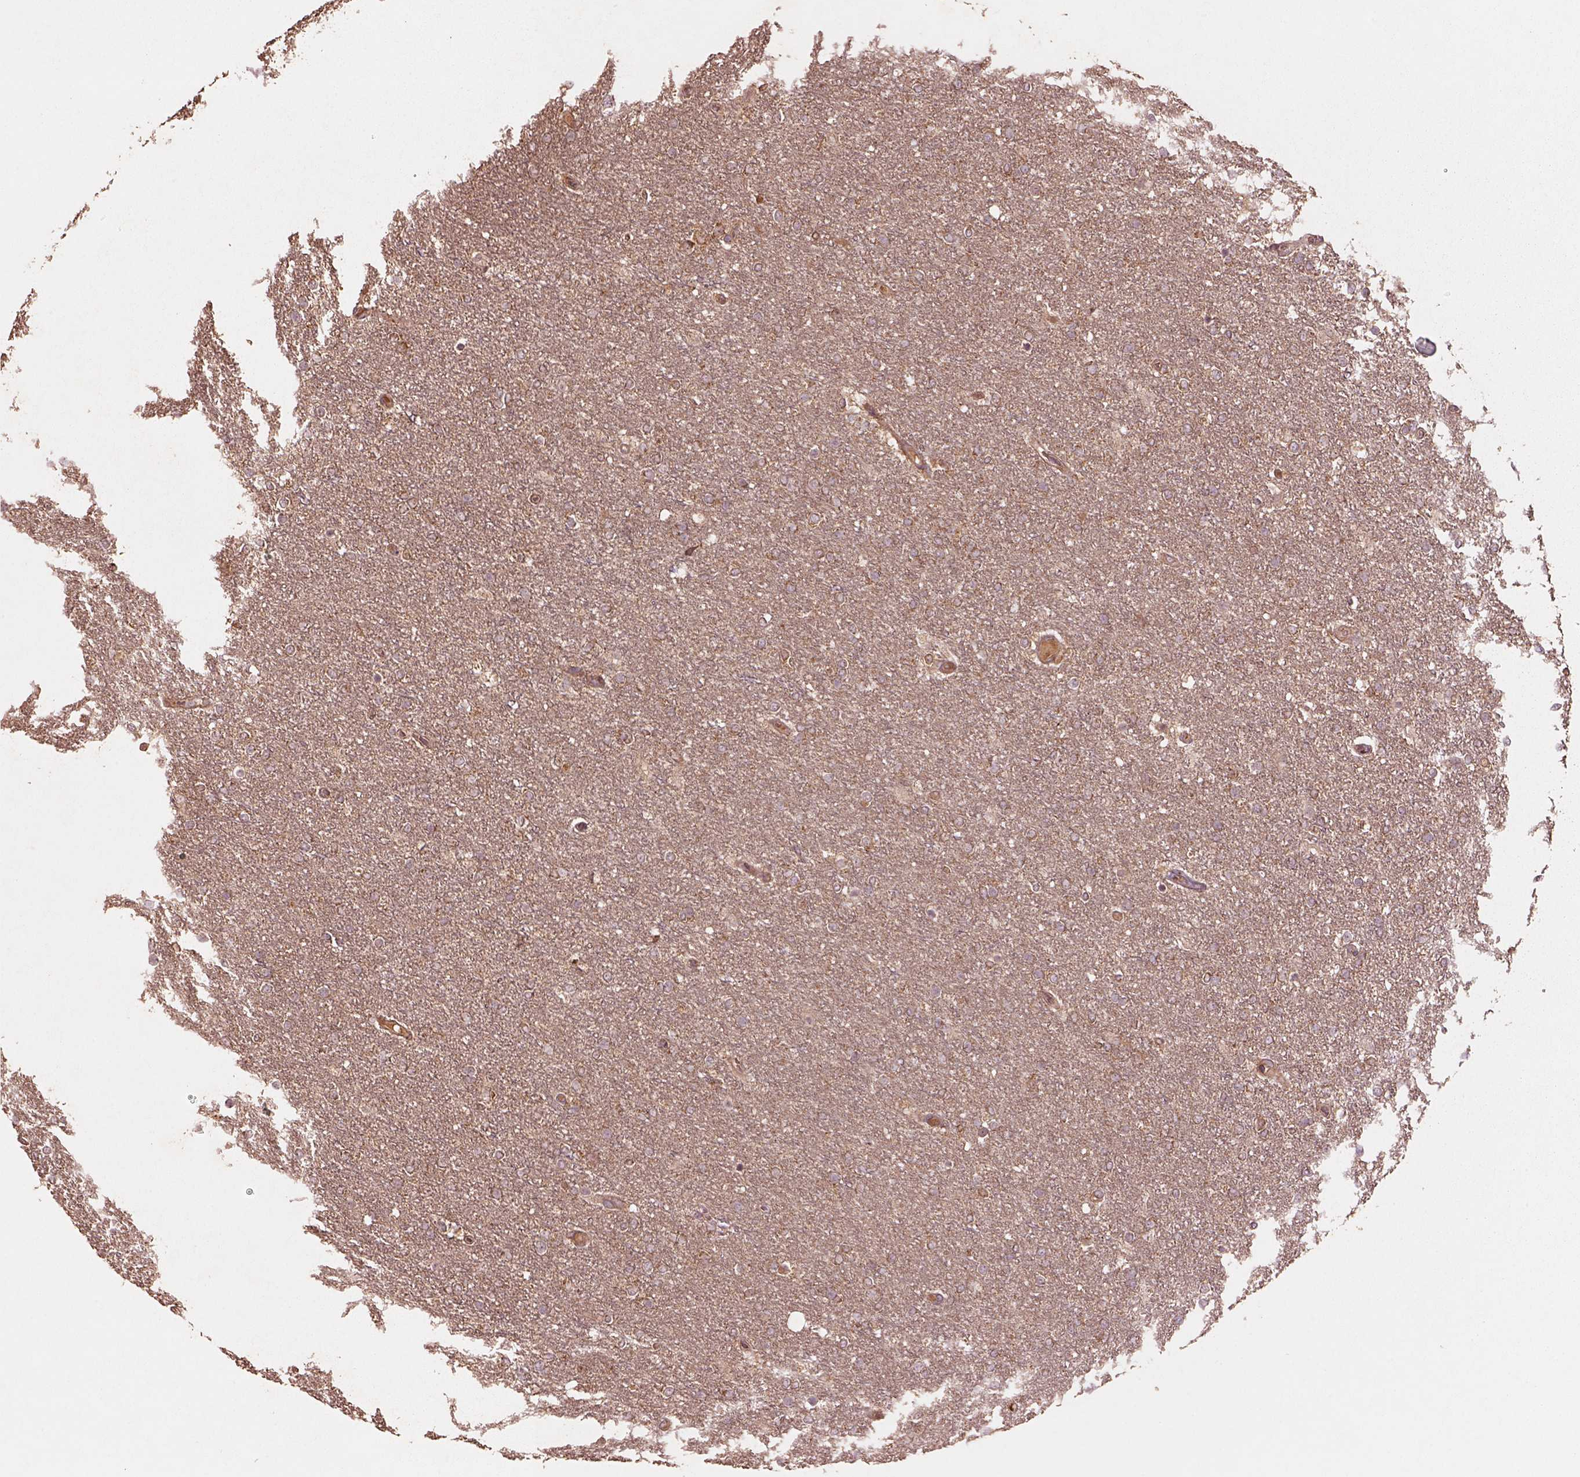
{"staining": {"intensity": "negative", "quantity": "none", "location": "none"}, "tissue": "glioma", "cell_type": "Tumor cells", "image_type": "cancer", "snomed": [{"axis": "morphology", "description": "Glioma, malignant, High grade"}, {"axis": "topography", "description": "Brain"}], "caption": "Immunohistochemistry (IHC) micrograph of neoplastic tissue: human malignant glioma (high-grade) stained with DAB exhibits no significant protein staining in tumor cells.", "gene": "TRADD", "patient": {"sex": "female", "age": 61}}